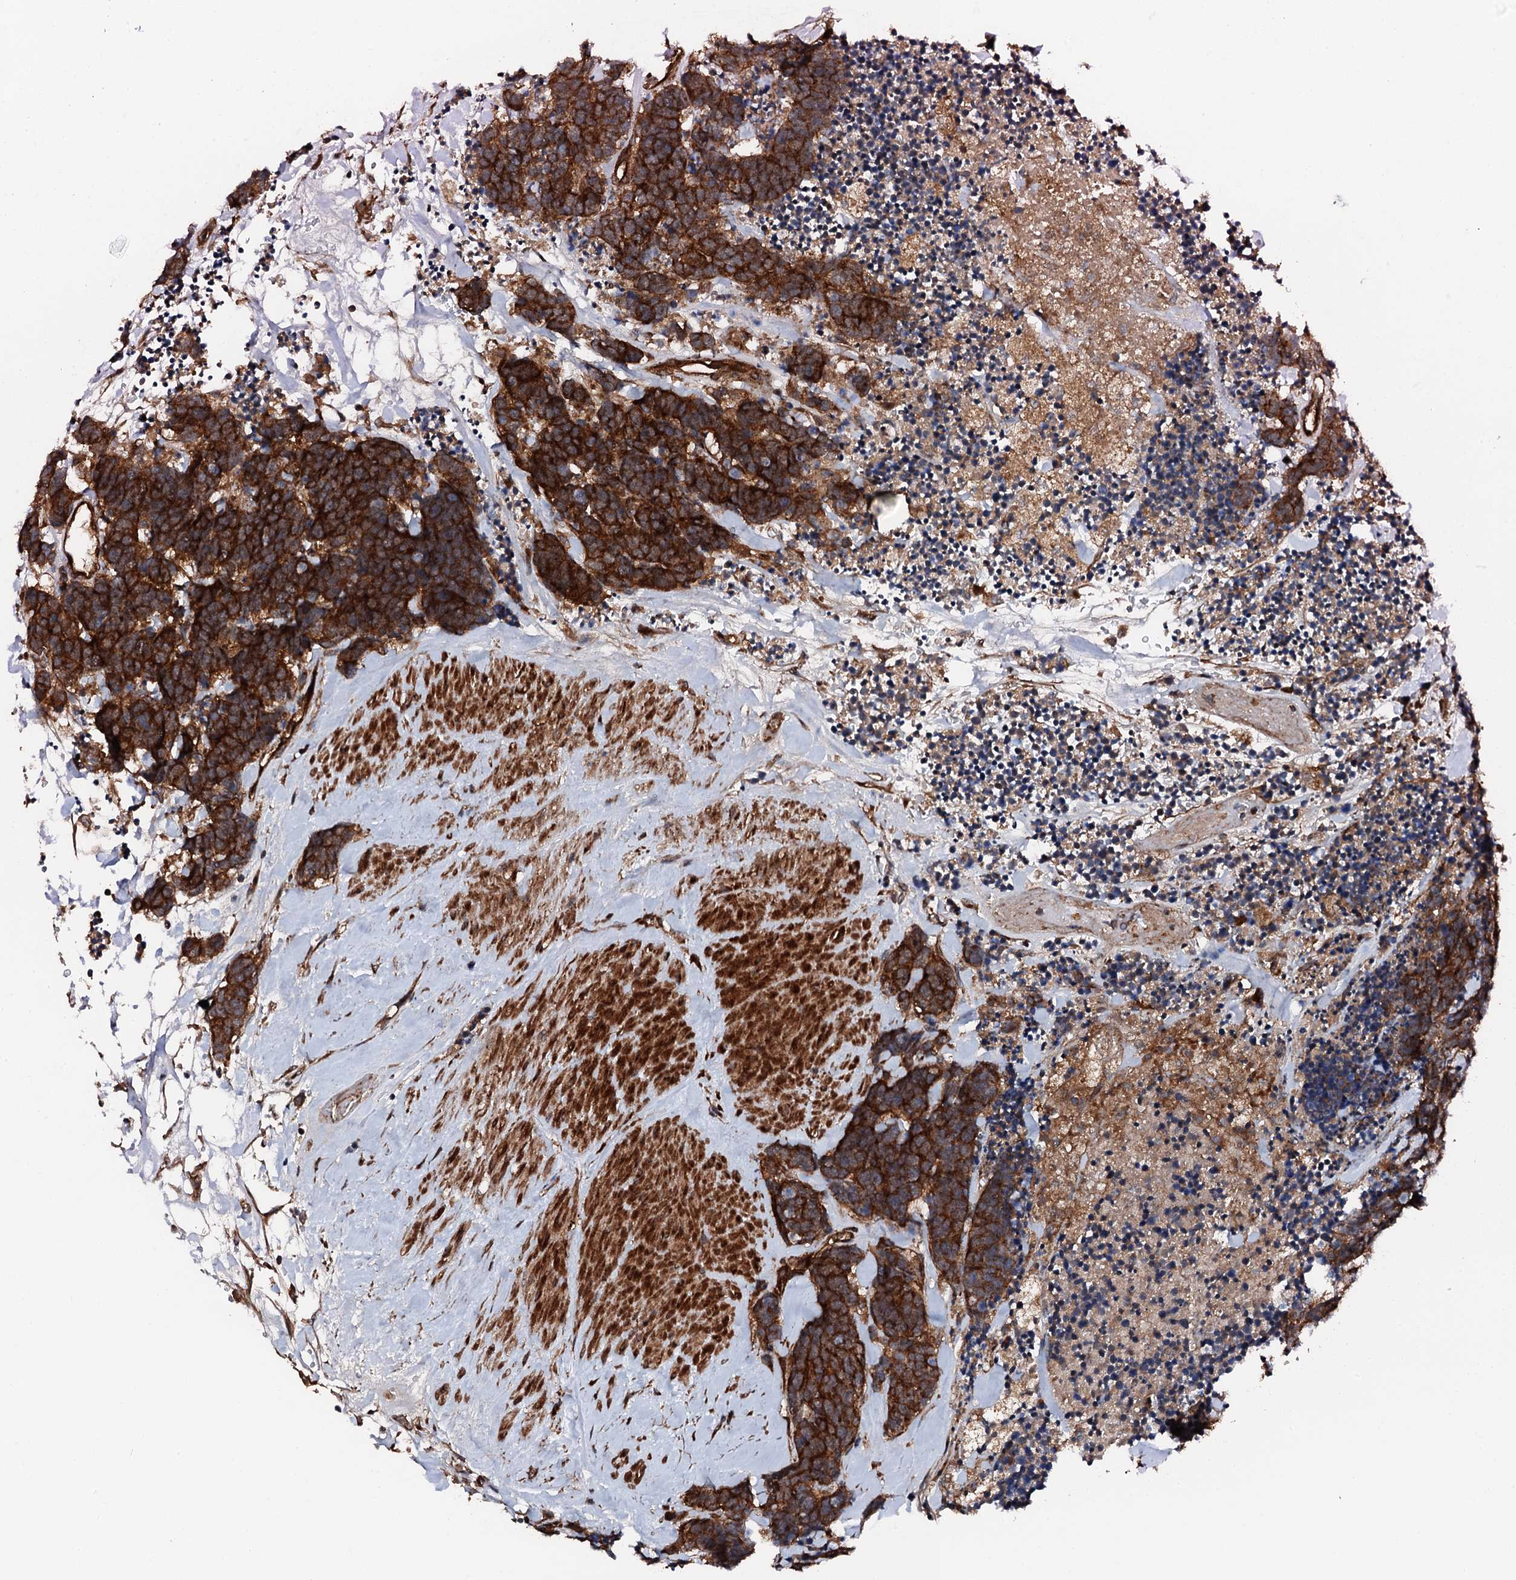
{"staining": {"intensity": "strong", "quantity": ">75%", "location": "cytoplasmic/membranous"}, "tissue": "carcinoid", "cell_type": "Tumor cells", "image_type": "cancer", "snomed": [{"axis": "morphology", "description": "Carcinoma, NOS"}, {"axis": "morphology", "description": "Carcinoid, malignant, NOS"}, {"axis": "topography", "description": "Urinary bladder"}], "caption": "A brown stain labels strong cytoplasmic/membranous expression of a protein in human carcinoid tumor cells.", "gene": "FLYWCH1", "patient": {"sex": "male", "age": 57}}